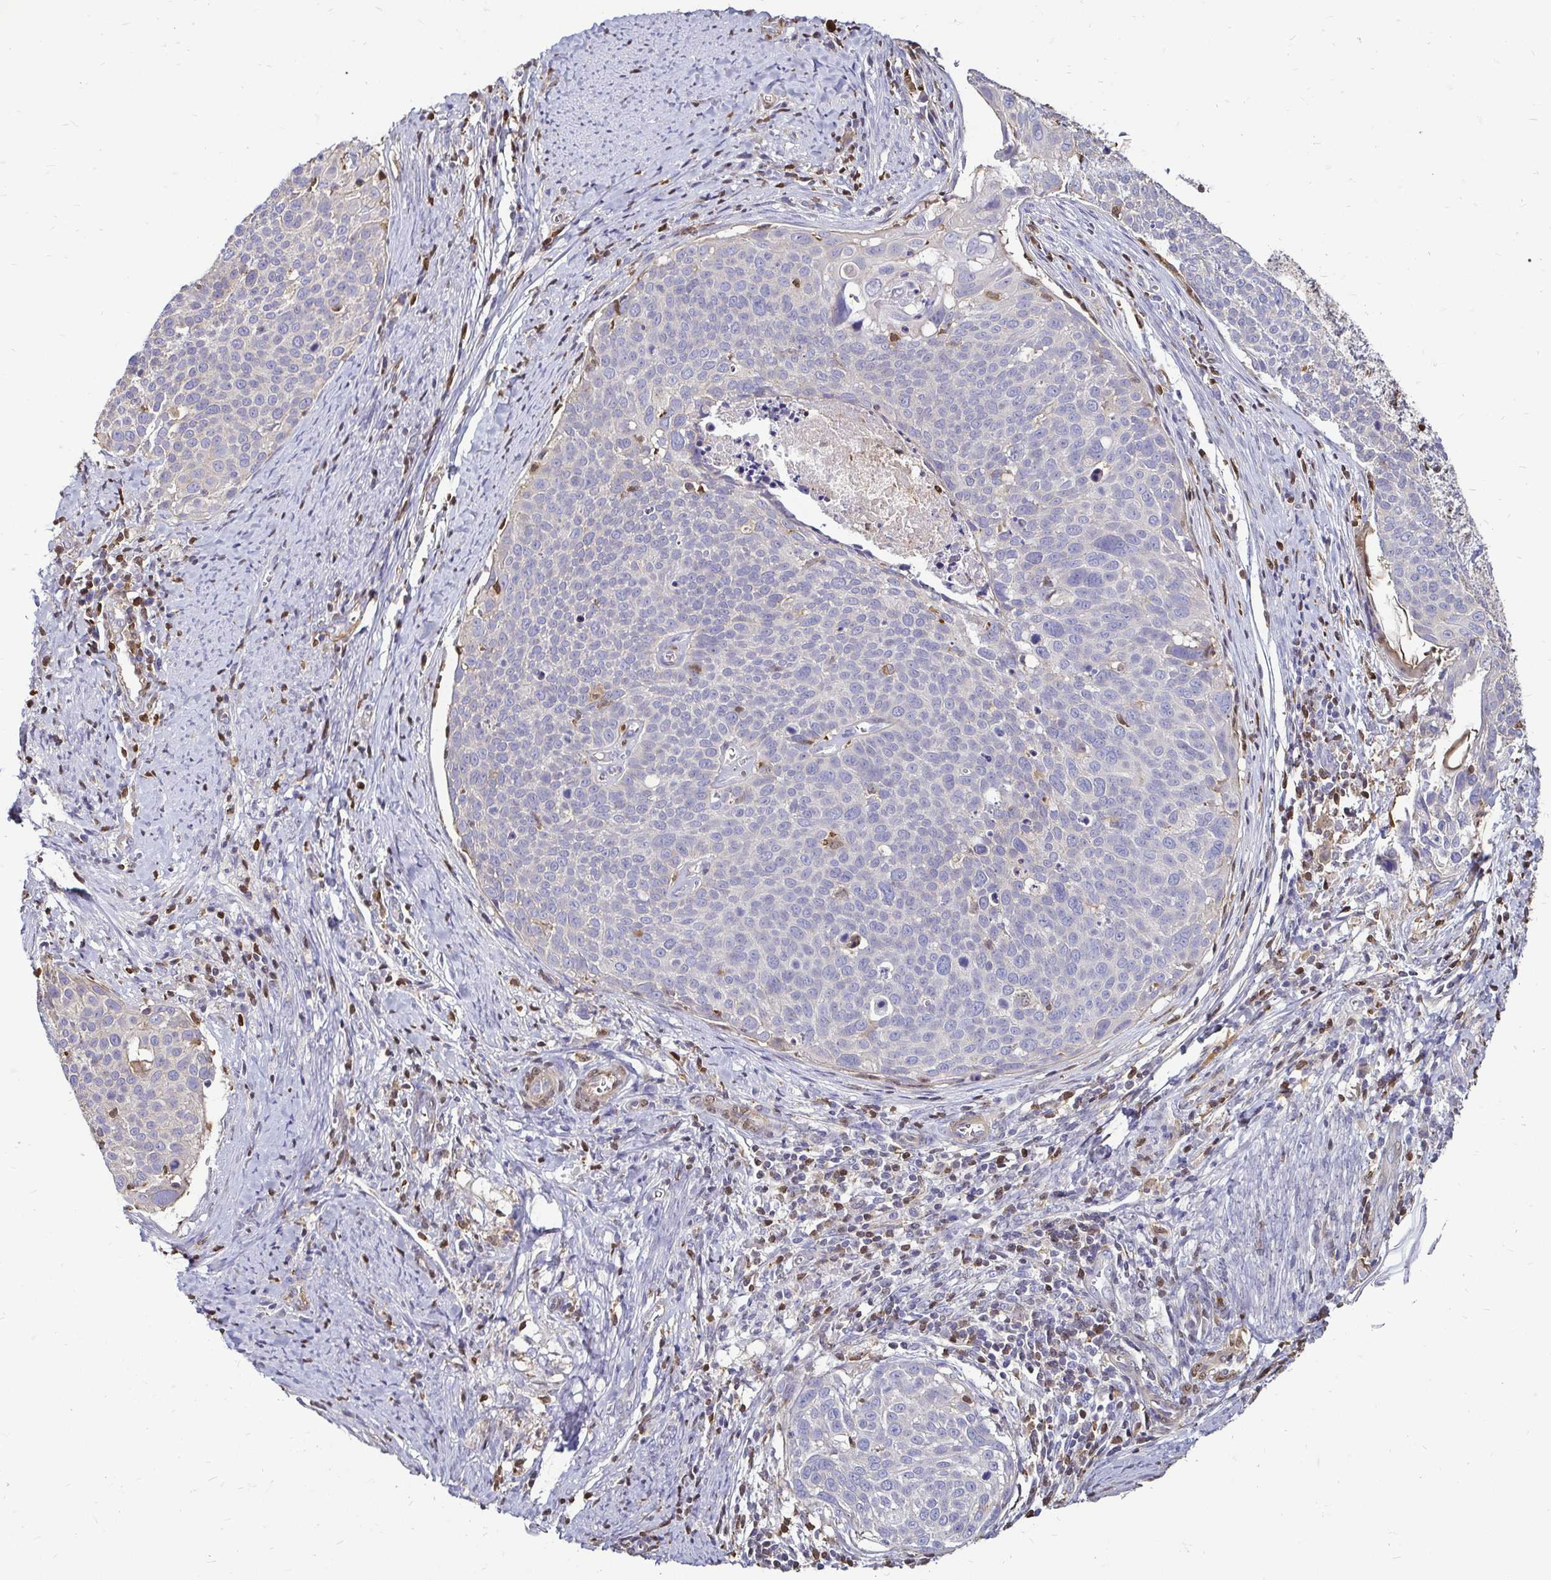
{"staining": {"intensity": "negative", "quantity": "none", "location": "none"}, "tissue": "cervical cancer", "cell_type": "Tumor cells", "image_type": "cancer", "snomed": [{"axis": "morphology", "description": "Squamous cell carcinoma, NOS"}, {"axis": "topography", "description": "Cervix"}], "caption": "Tumor cells show no significant protein staining in cervical cancer (squamous cell carcinoma).", "gene": "ZFP1", "patient": {"sex": "female", "age": 39}}